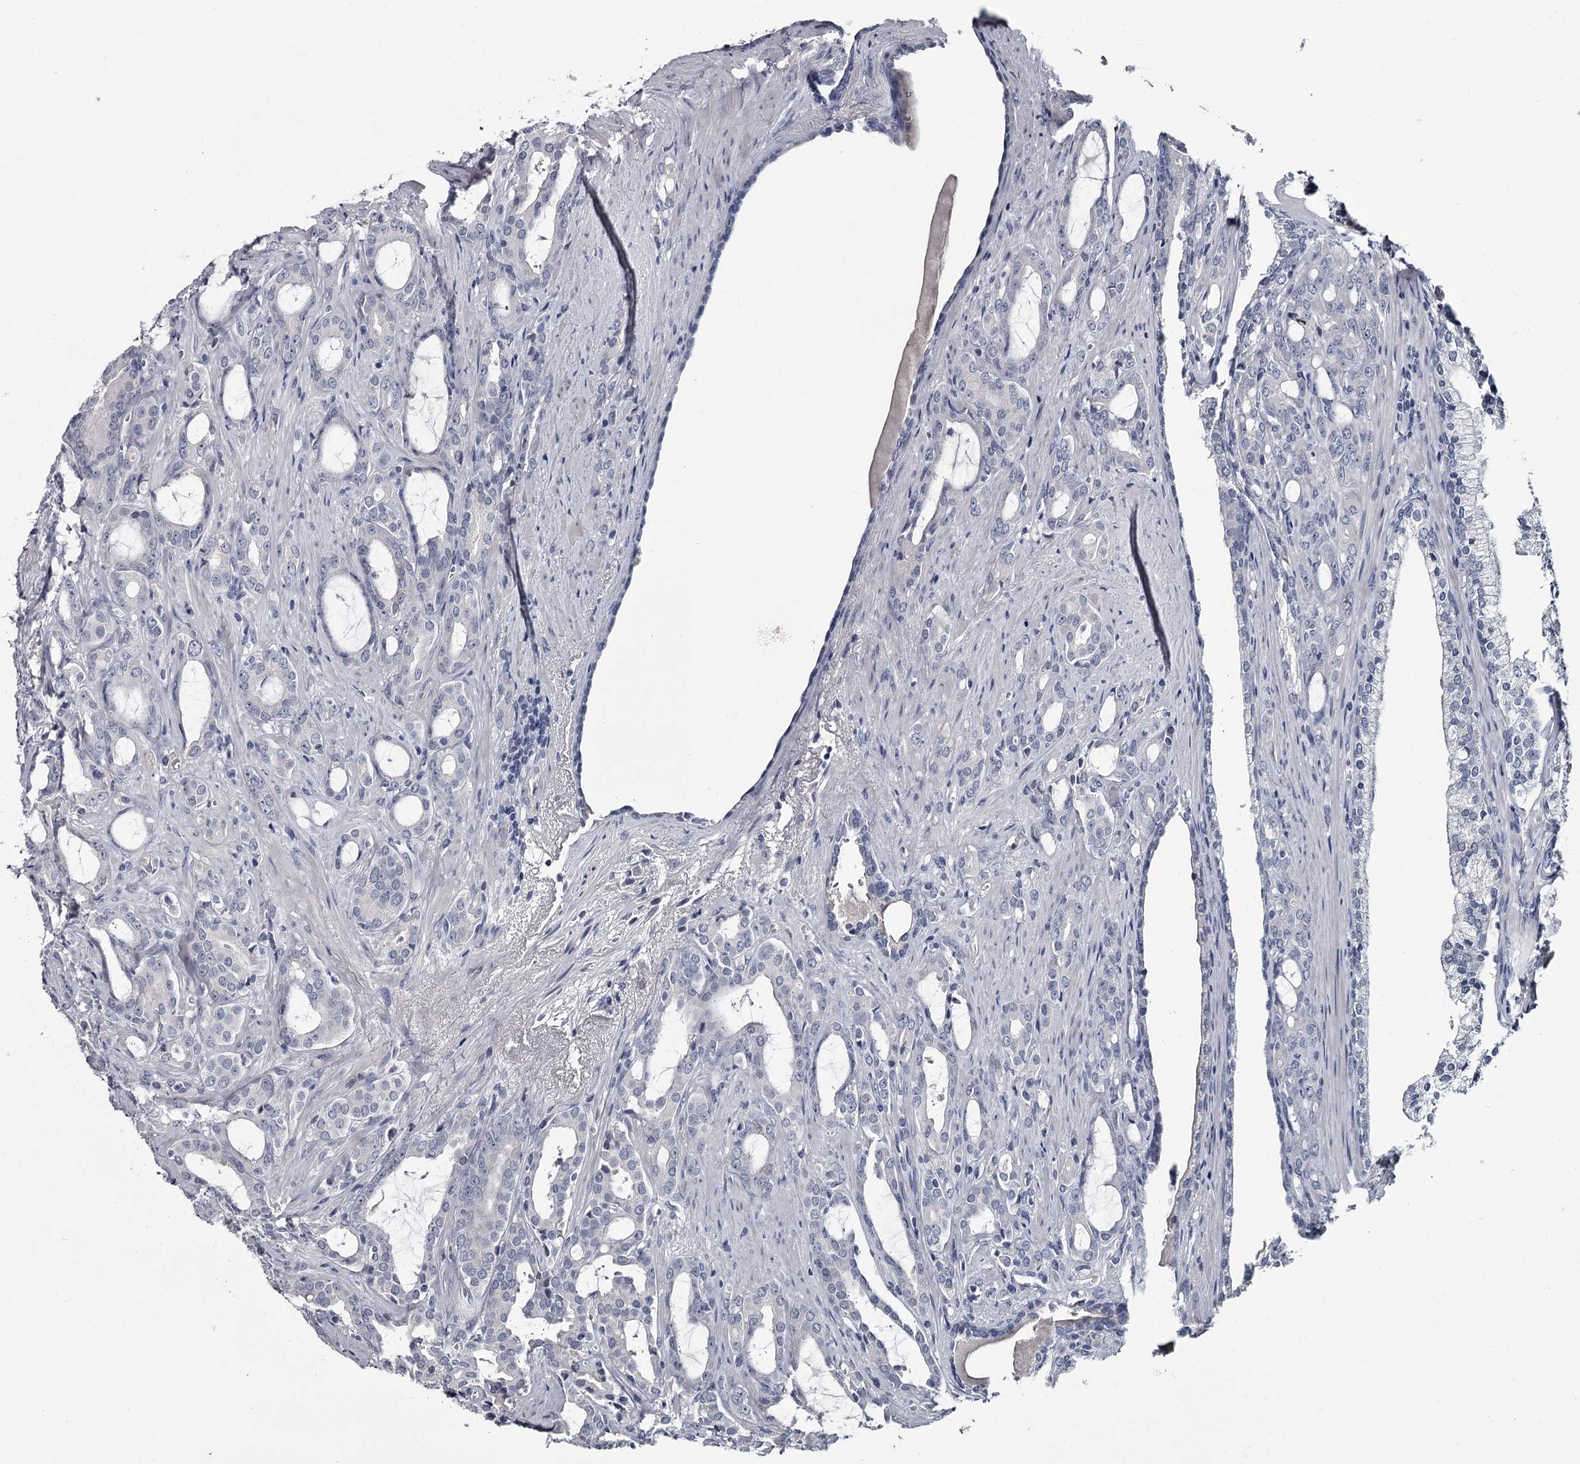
{"staining": {"intensity": "negative", "quantity": "none", "location": "none"}, "tissue": "prostate cancer", "cell_type": "Tumor cells", "image_type": "cancer", "snomed": [{"axis": "morphology", "description": "Adenocarcinoma, High grade"}, {"axis": "topography", "description": "Prostate"}], "caption": "Prostate adenocarcinoma (high-grade) was stained to show a protein in brown. There is no significant positivity in tumor cells.", "gene": "DAO", "patient": {"sex": "male", "age": 72}}